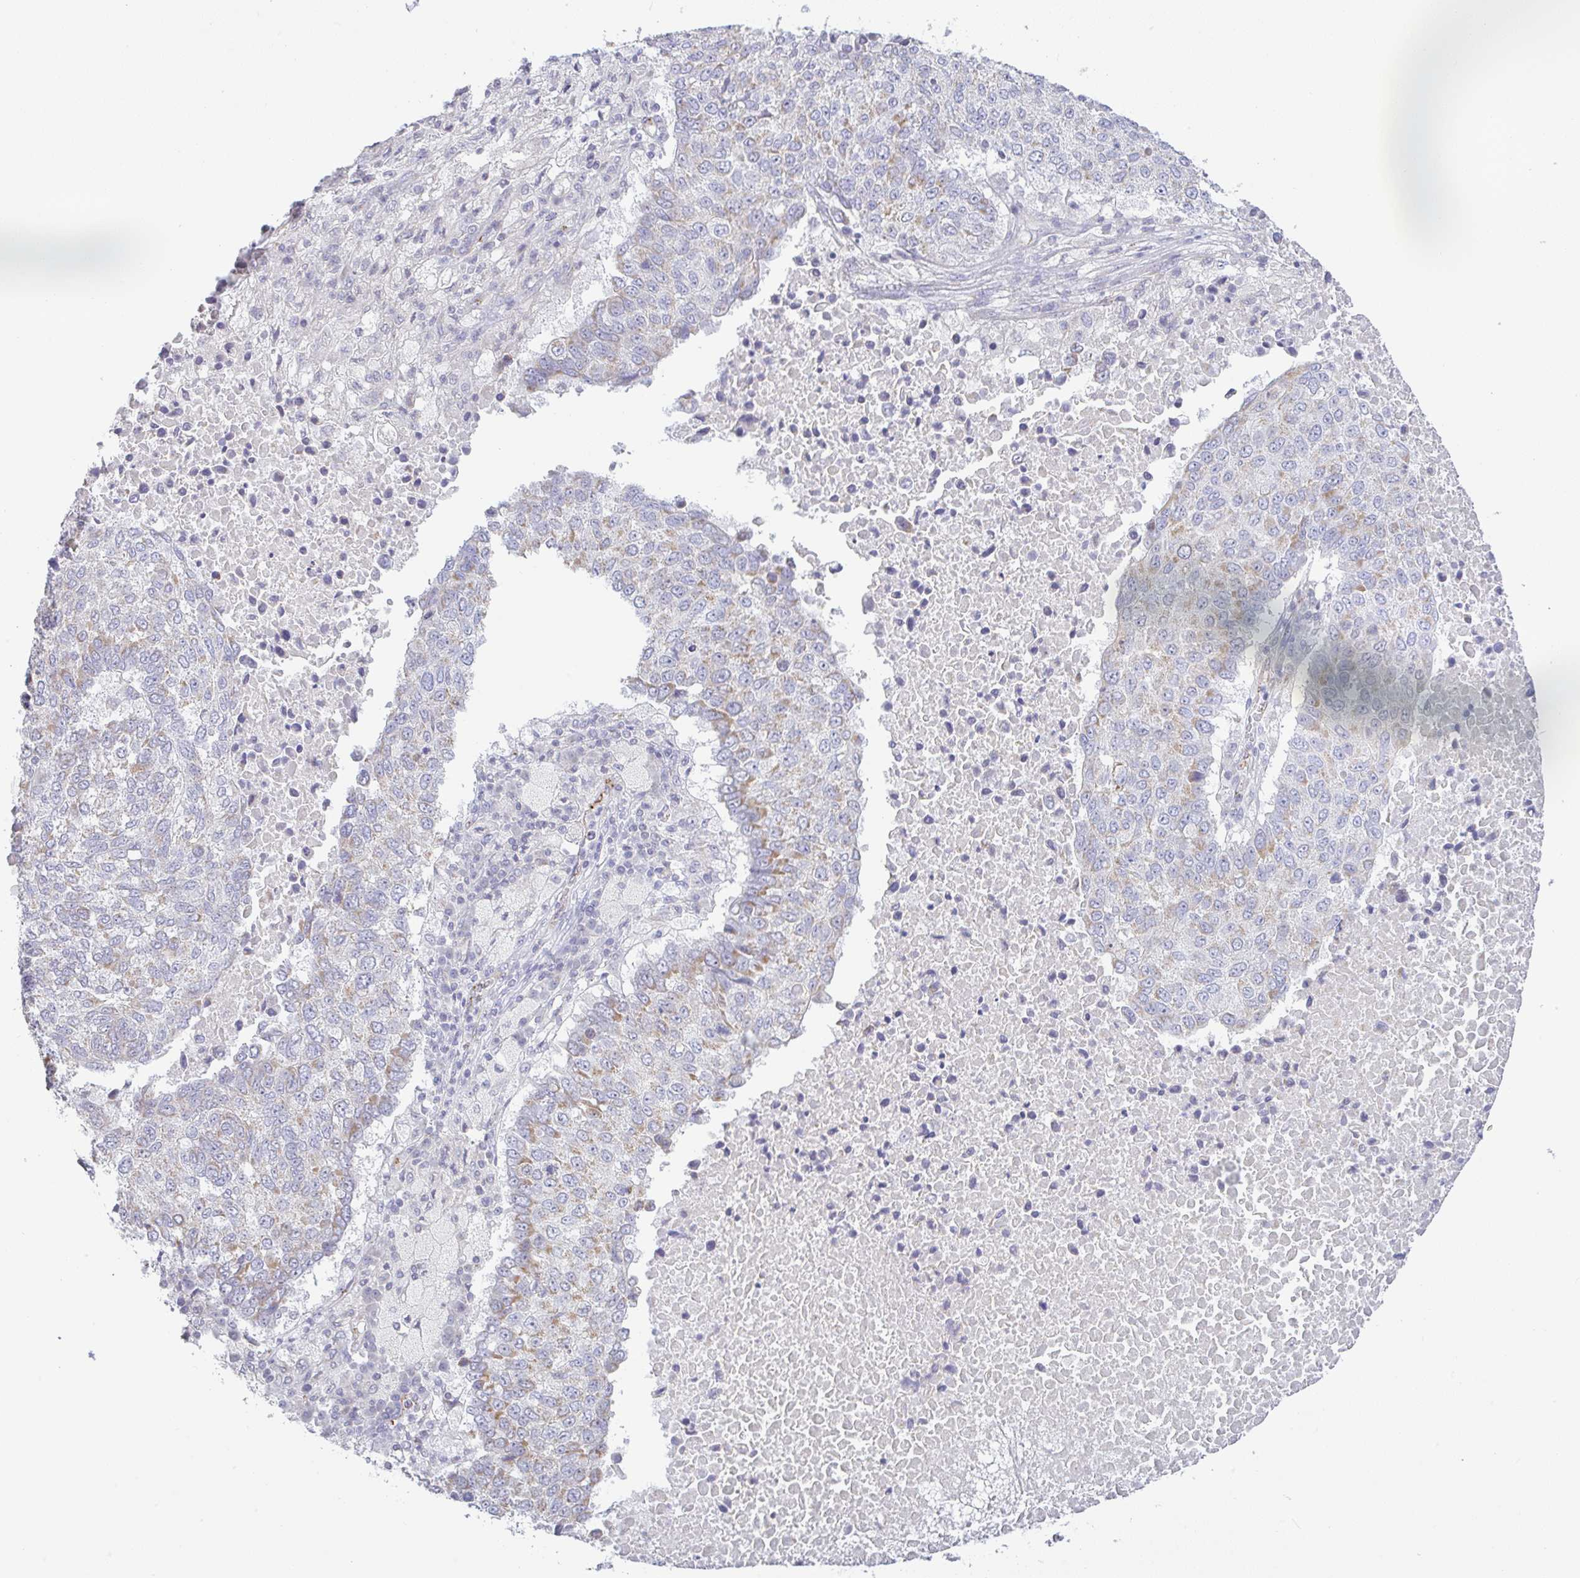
{"staining": {"intensity": "weak", "quantity": "<25%", "location": "cytoplasmic/membranous"}, "tissue": "lung cancer", "cell_type": "Tumor cells", "image_type": "cancer", "snomed": [{"axis": "morphology", "description": "Squamous cell carcinoma, NOS"}, {"axis": "topography", "description": "Lung"}], "caption": "High power microscopy image of an immunohistochemistry (IHC) photomicrograph of lung cancer, revealing no significant positivity in tumor cells.", "gene": "PLCD4", "patient": {"sex": "male", "age": 73}}